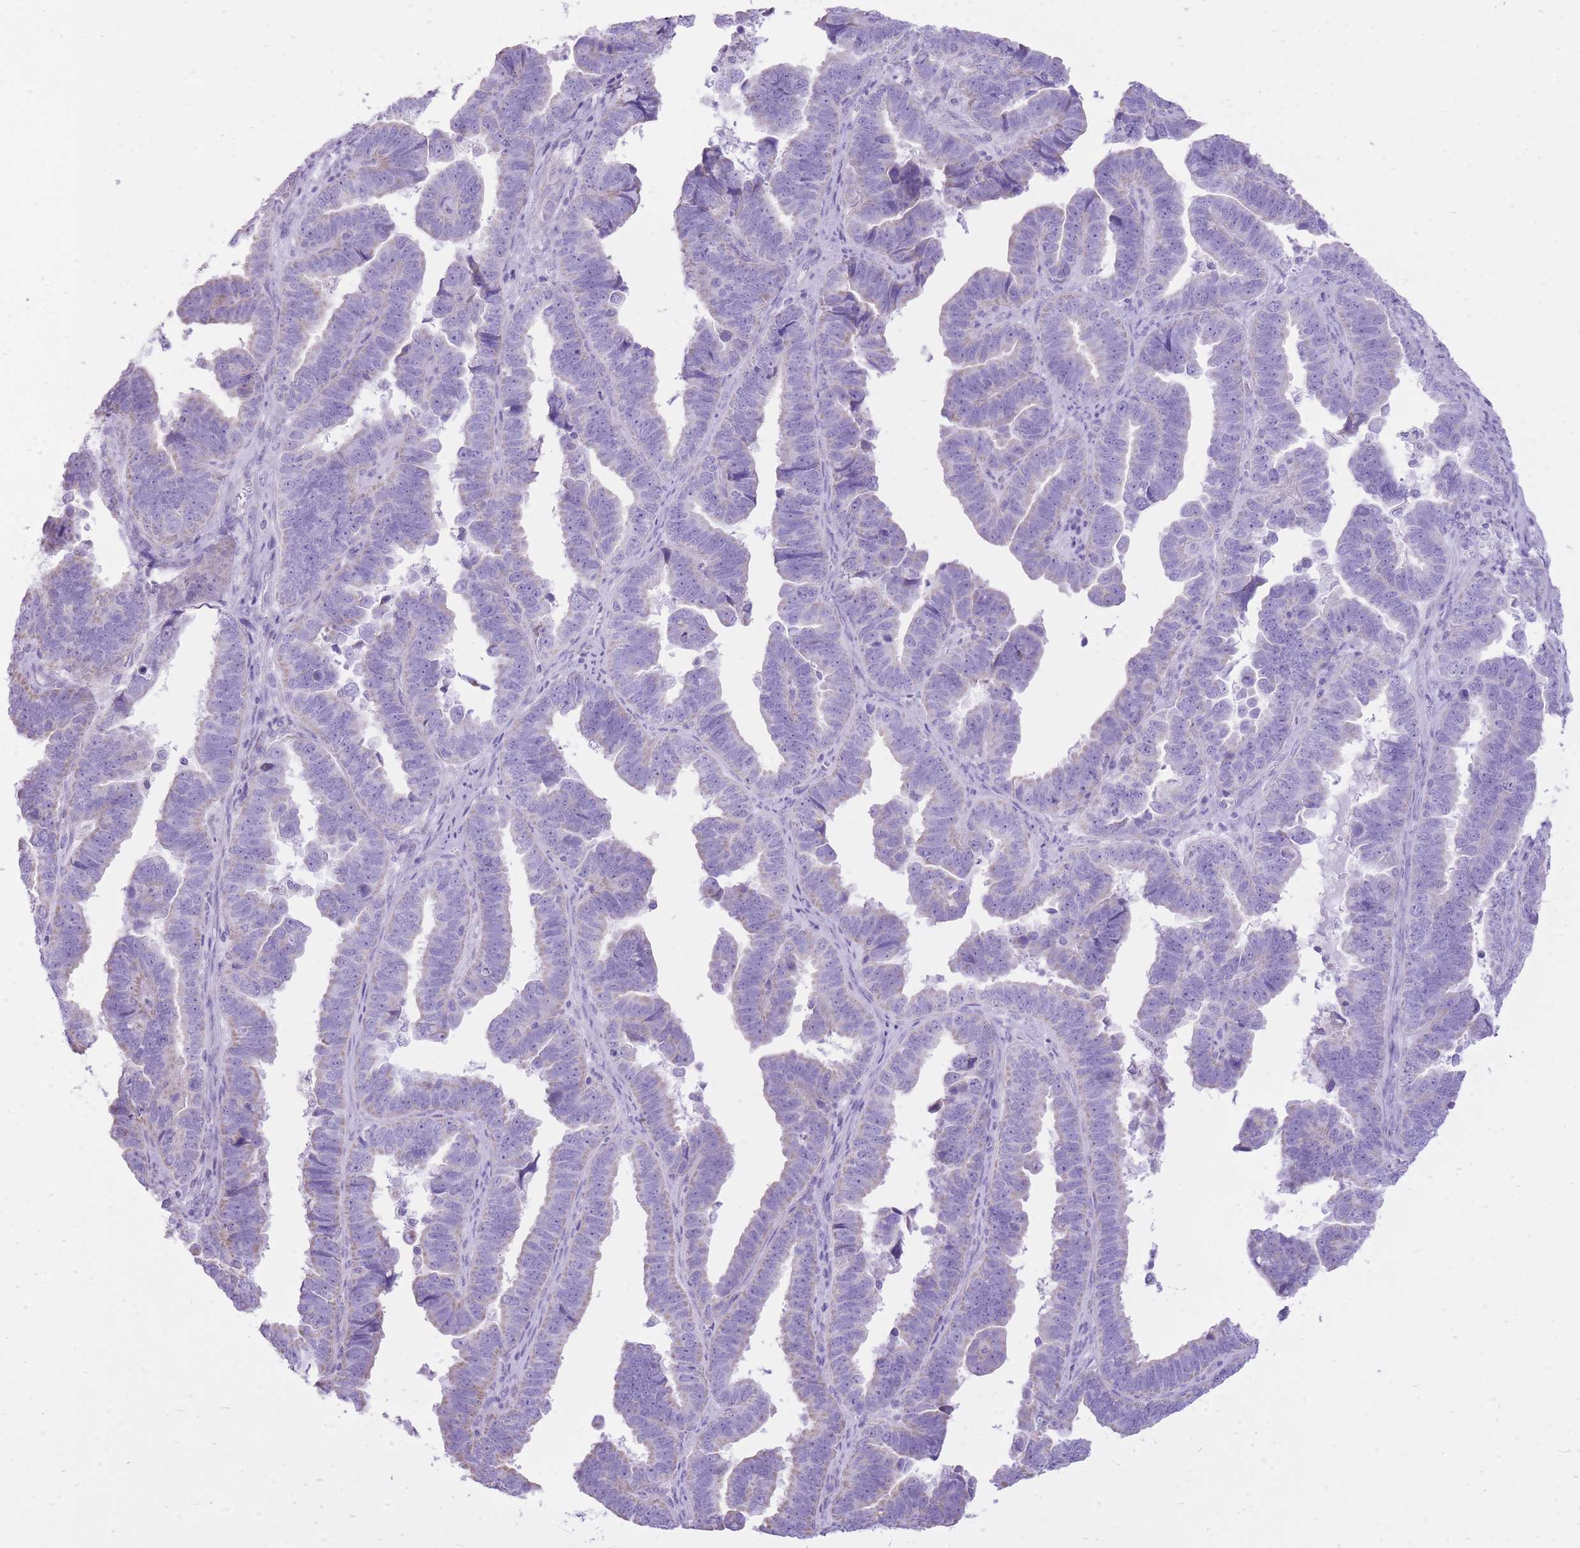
{"staining": {"intensity": "negative", "quantity": "none", "location": "none"}, "tissue": "endometrial cancer", "cell_type": "Tumor cells", "image_type": "cancer", "snomed": [{"axis": "morphology", "description": "Adenocarcinoma, NOS"}, {"axis": "topography", "description": "Endometrium"}], "caption": "Tumor cells show no significant positivity in adenocarcinoma (endometrial).", "gene": "SLC4A4", "patient": {"sex": "female", "age": 75}}